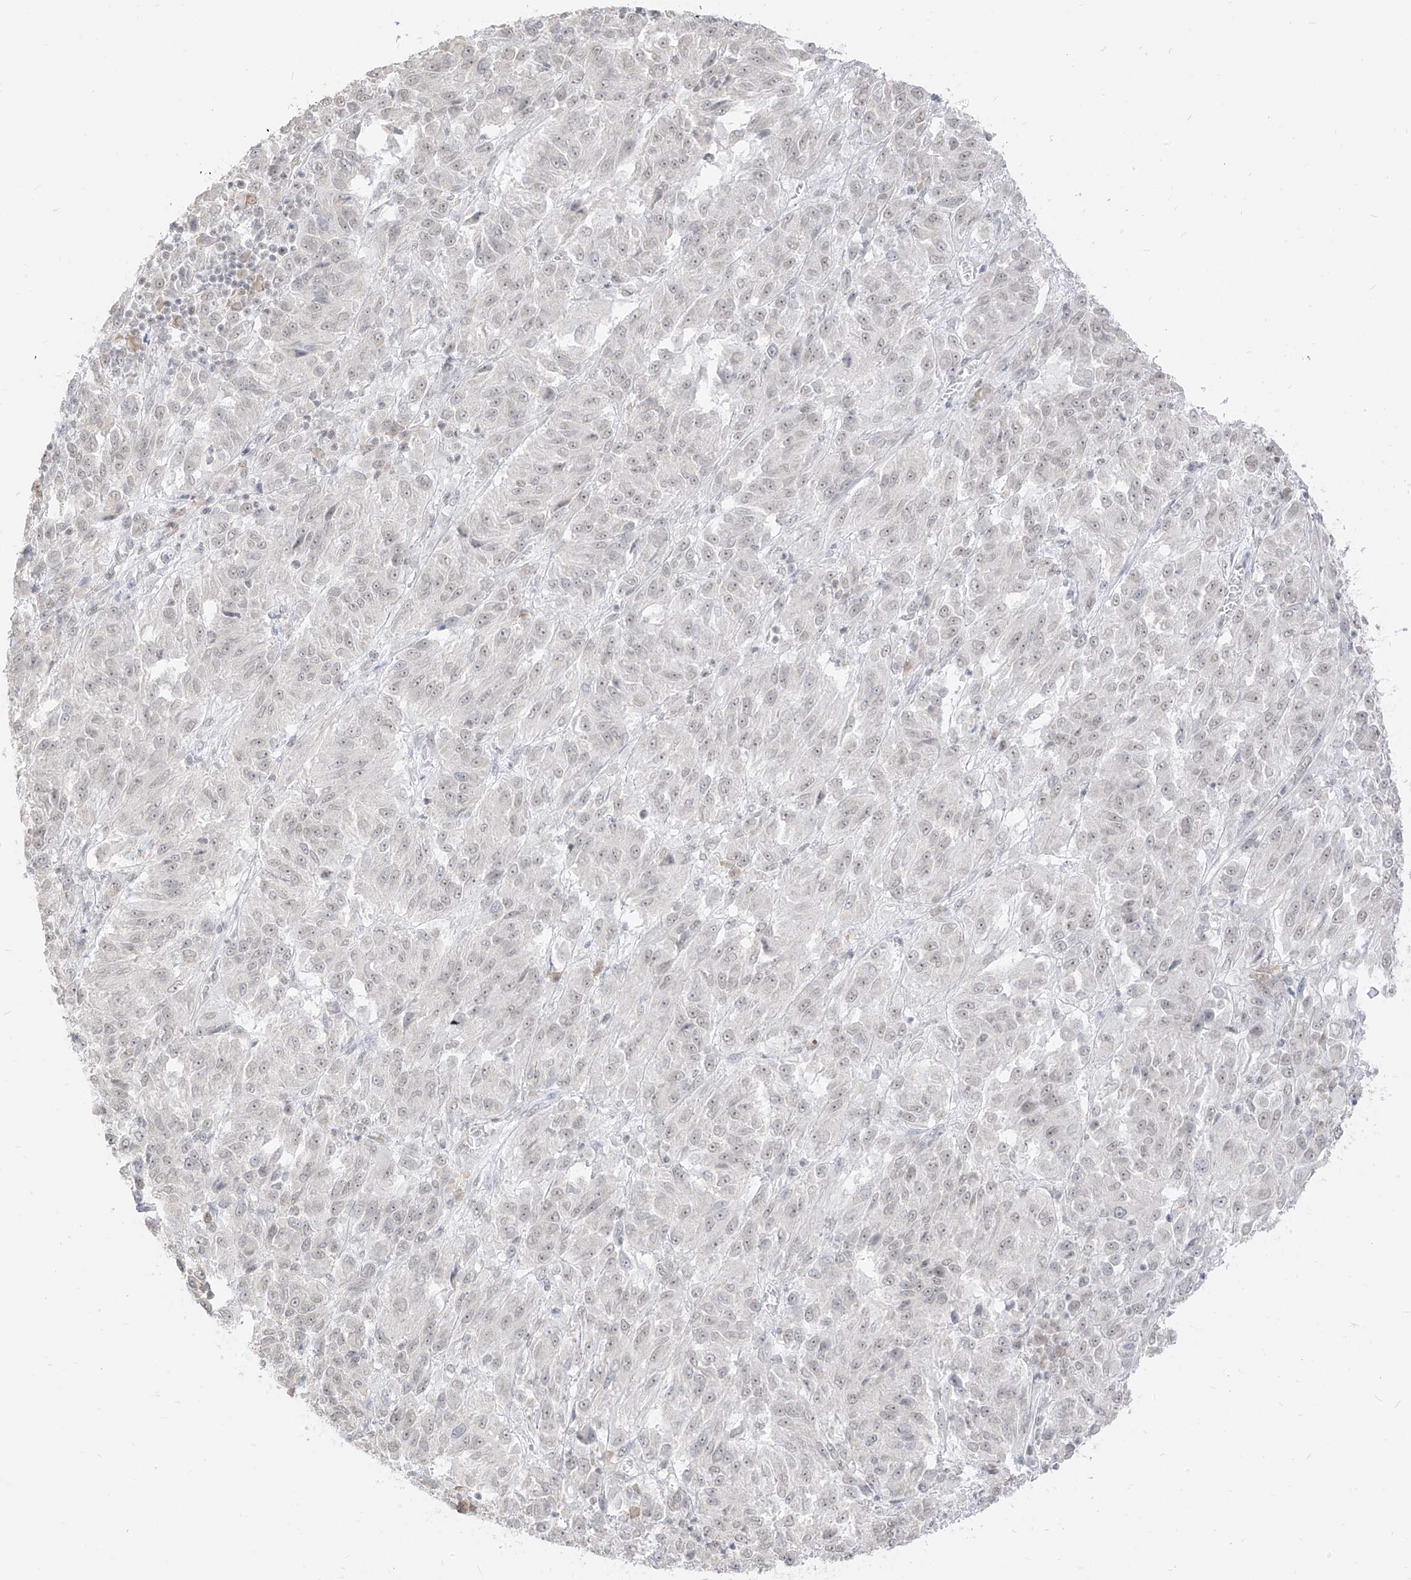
{"staining": {"intensity": "negative", "quantity": "none", "location": "none"}, "tissue": "melanoma", "cell_type": "Tumor cells", "image_type": "cancer", "snomed": [{"axis": "morphology", "description": "Malignant melanoma, Metastatic site"}, {"axis": "topography", "description": "Lung"}], "caption": "Protein analysis of malignant melanoma (metastatic site) demonstrates no significant expression in tumor cells.", "gene": "SUPT5H", "patient": {"sex": "male", "age": 64}}